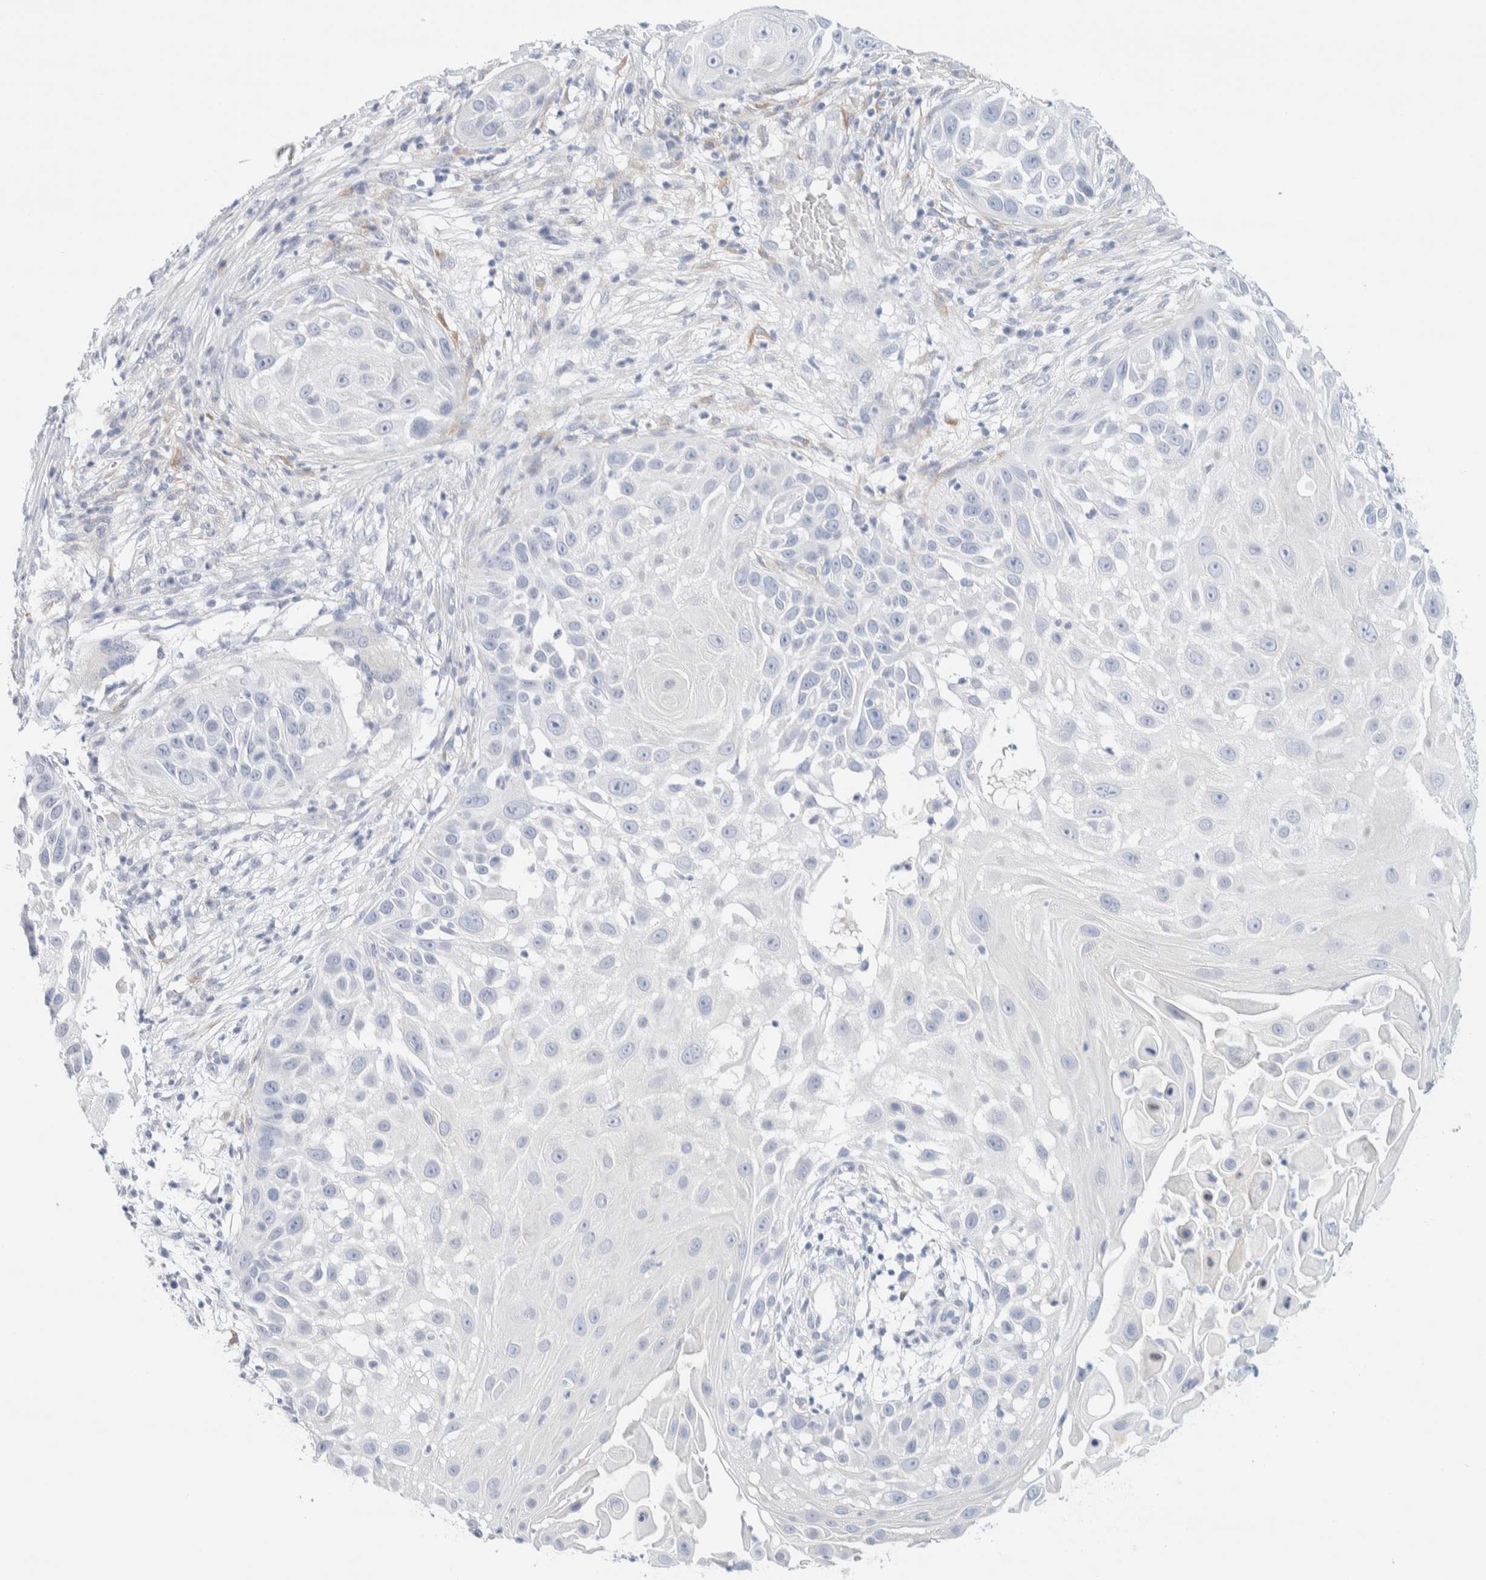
{"staining": {"intensity": "negative", "quantity": "none", "location": "none"}, "tissue": "skin cancer", "cell_type": "Tumor cells", "image_type": "cancer", "snomed": [{"axis": "morphology", "description": "Squamous cell carcinoma, NOS"}, {"axis": "topography", "description": "Skin"}], "caption": "A high-resolution micrograph shows IHC staining of skin cancer, which exhibits no significant staining in tumor cells. The staining is performed using DAB brown chromogen with nuclei counter-stained in using hematoxylin.", "gene": "ATCAY", "patient": {"sex": "female", "age": 44}}